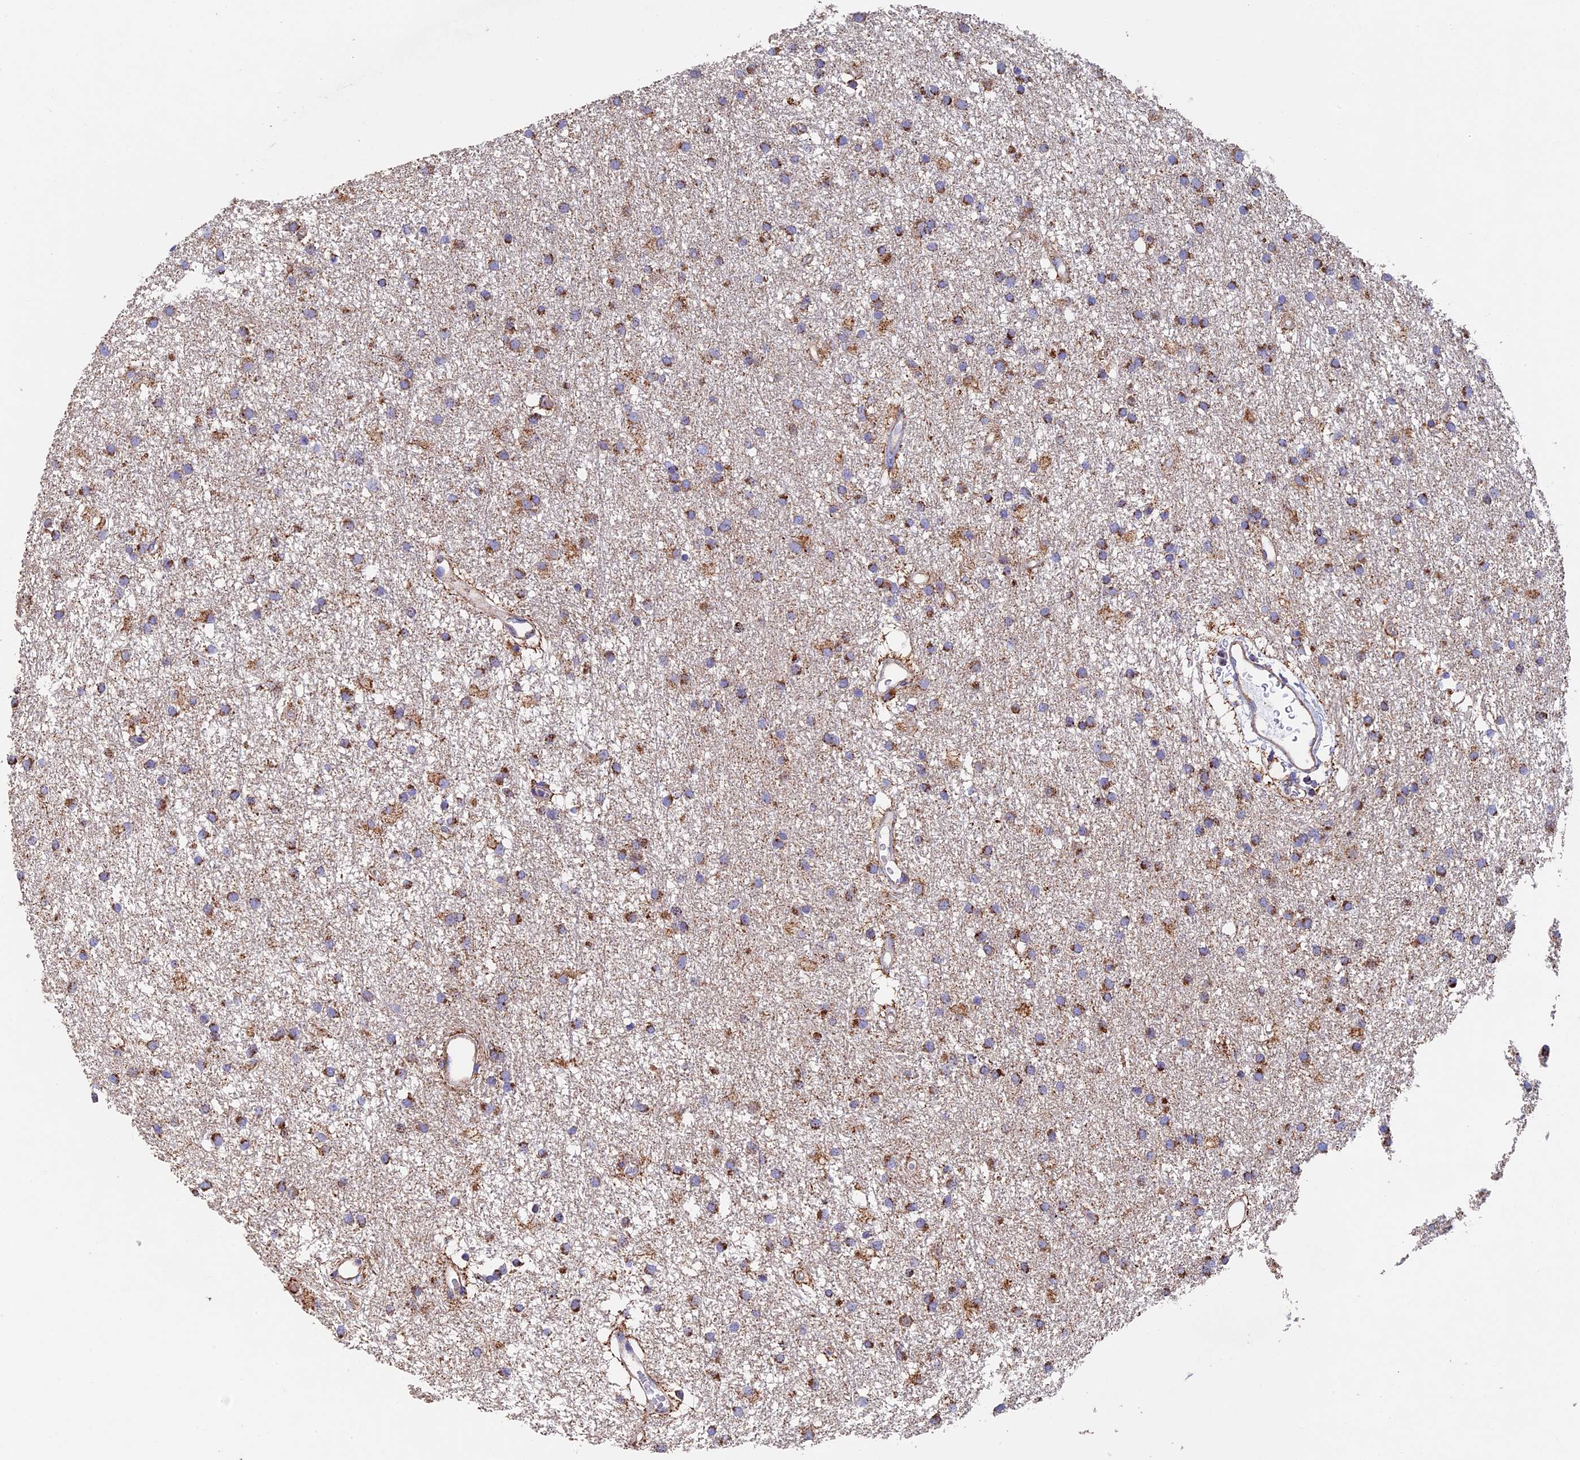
{"staining": {"intensity": "moderate", "quantity": ">75%", "location": "cytoplasmic/membranous"}, "tissue": "glioma", "cell_type": "Tumor cells", "image_type": "cancer", "snomed": [{"axis": "morphology", "description": "Glioma, malignant, High grade"}, {"axis": "topography", "description": "Brain"}], "caption": "An IHC image of neoplastic tissue is shown. Protein staining in brown highlights moderate cytoplasmic/membranous positivity in malignant glioma (high-grade) within tumor cells.", "gene": "ADAT1", "patient": {"sex": "male", "age": 77}}